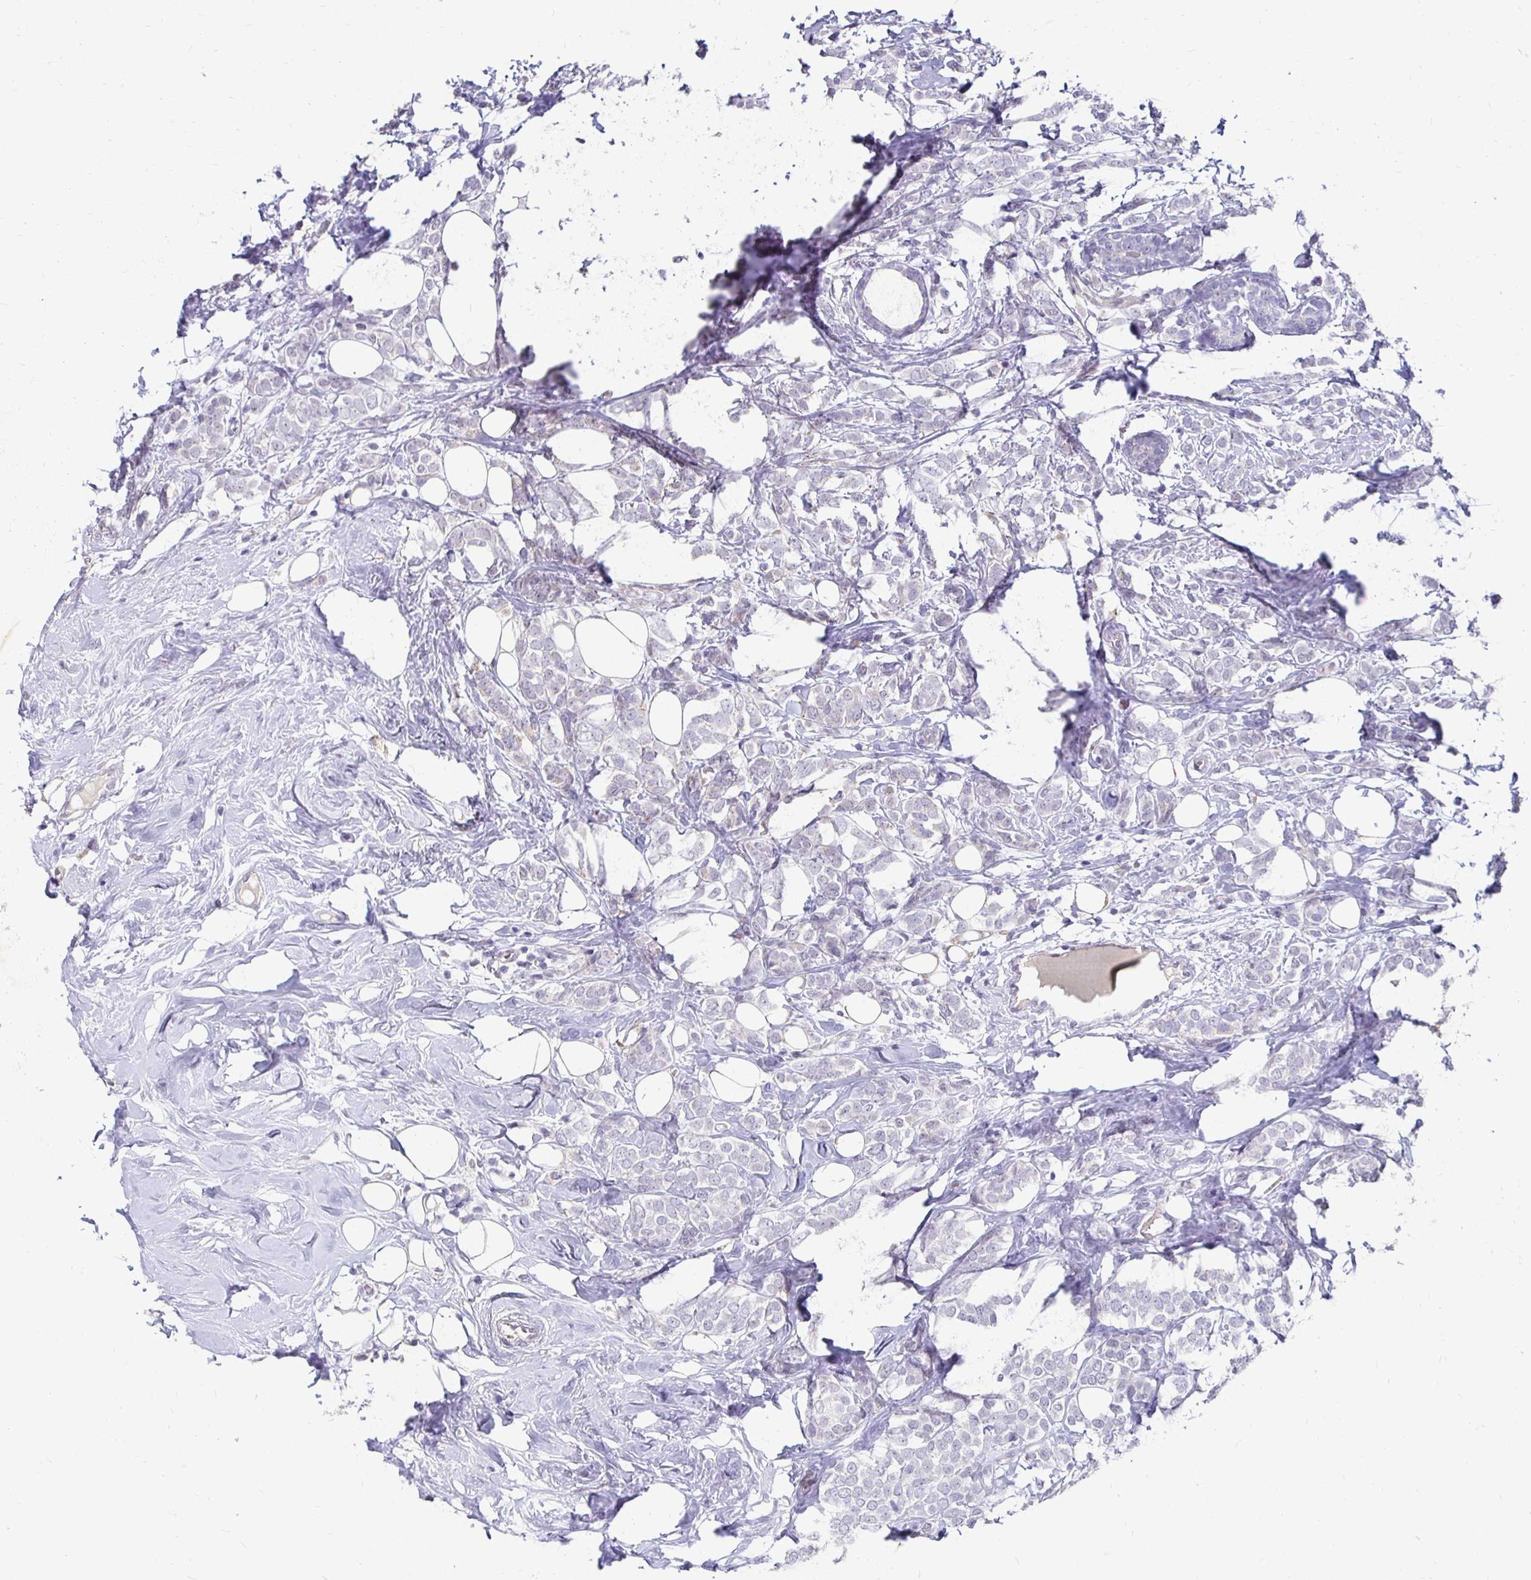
{"staining": {"intensity": "negative", "quantity": "none", "location": "none"}, "tissue": "breast cancer", "cell_type": "Tumor cells", "image_type": "cancer", "snomed": [{"axis": "morphology", "description": "Lobular carcinoma"}, {"axis": "topography", "description": "Breast"}], "caption": "Lobular carcinoma (breast) was stained to show a protein in brown. There is no significant expression in tumor cells.", "gene": "GK2", "patient": {"sex": "female", "age": 49}}